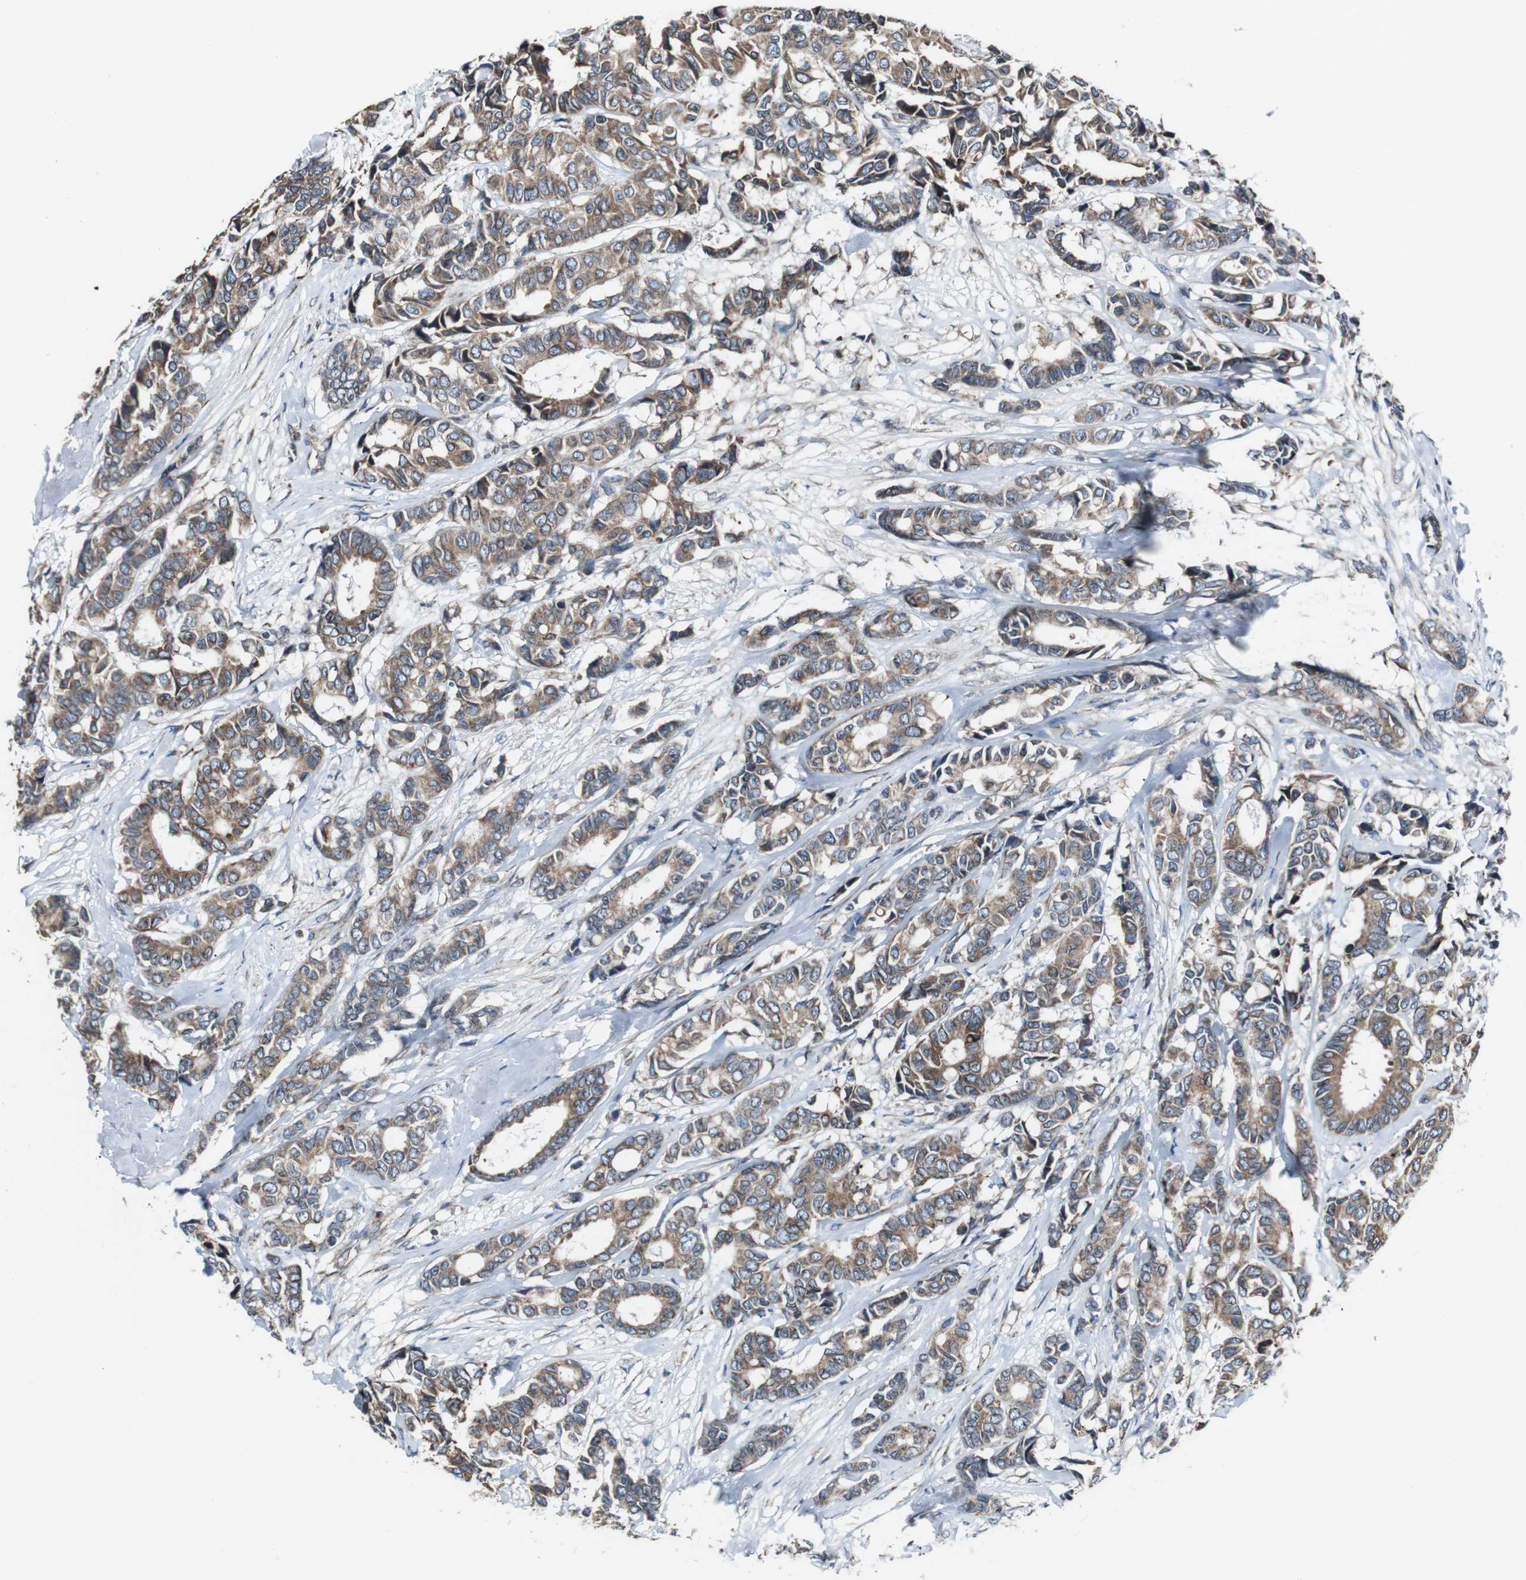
{"staining": {"intensity": "moderate", "quantity": ">75%", "location": "cytoplasmic/membranous"}, "tissue": "breast cancer", "cell_type": "Tumor cells", "image_type": "cancer", "snomed": [{"axis": "morphology", "description": "Duct carcinoma"}, {"axis": "topography", "description": "Breast"}], "caption": "A brown stain shows moderate cytoplasmic/membranous staining of a protein in human breast cancer (invasive ductal carcinoma) tumor cells.", "gene": "CISD2", "patient": {"sex": "female", "age": 87}}